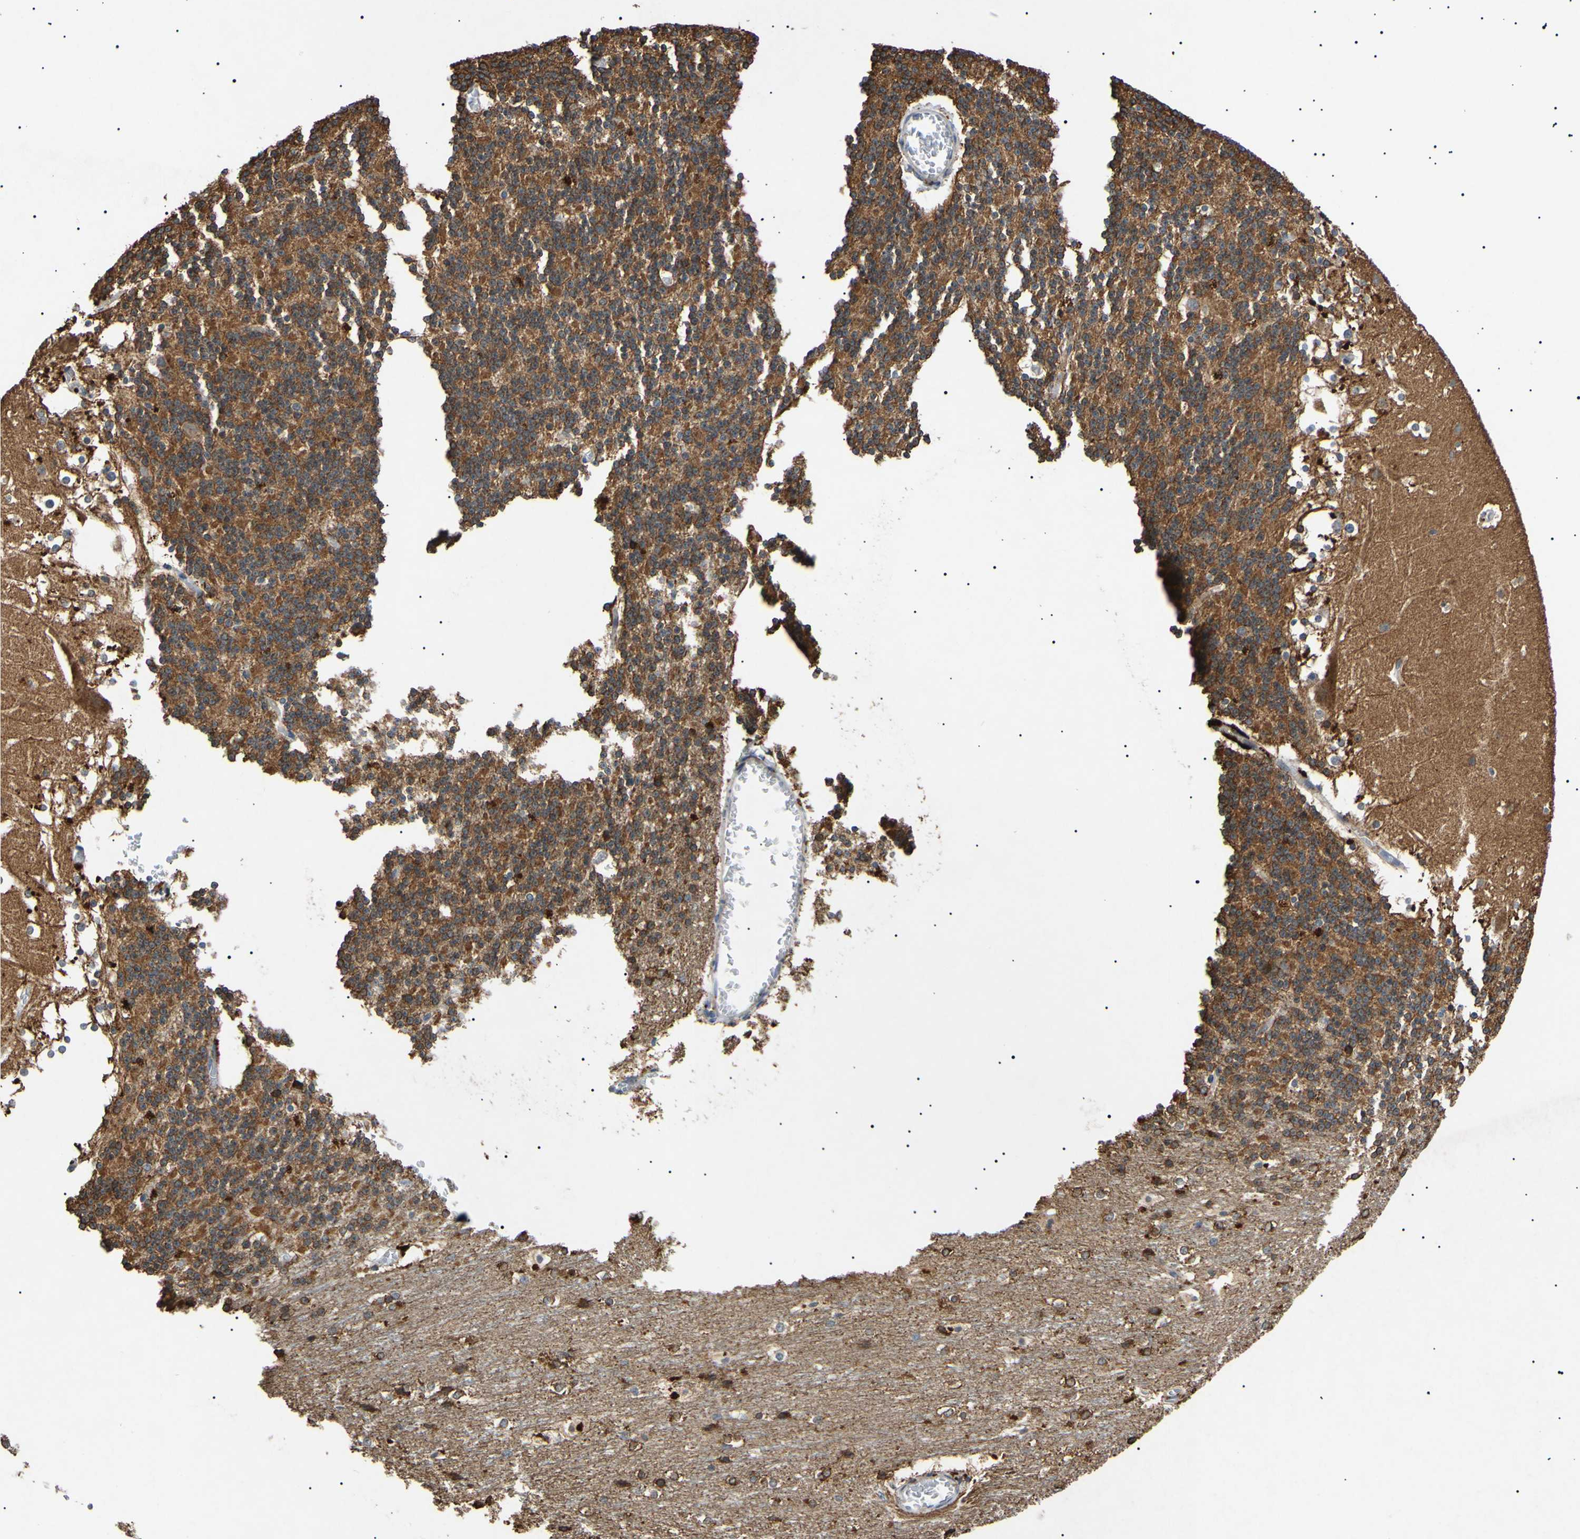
{"staining": {"intensity": "weak", "quantity": "25%-75%", "location": "cytoplasmic/membranous"}, "tissue": "cerebellum", "cell_type": "Cells in granular layer", "image_type": "normal", "snomed": [{"axis": "morphology", "description": "Normal tissue, NOS"}, {"axis": "topography", "description": "Cerebellum"}], "caption": "Normal cerebellum demonstrates weak cytoplasmic/membranous staining in approximately 25%-75% of cells in granular layer (brown staining indicates protein expression, while blue staining denotes nuclei)..", "gene": "TUBB4A", "patient": {"sex": "female", "age": 19}}